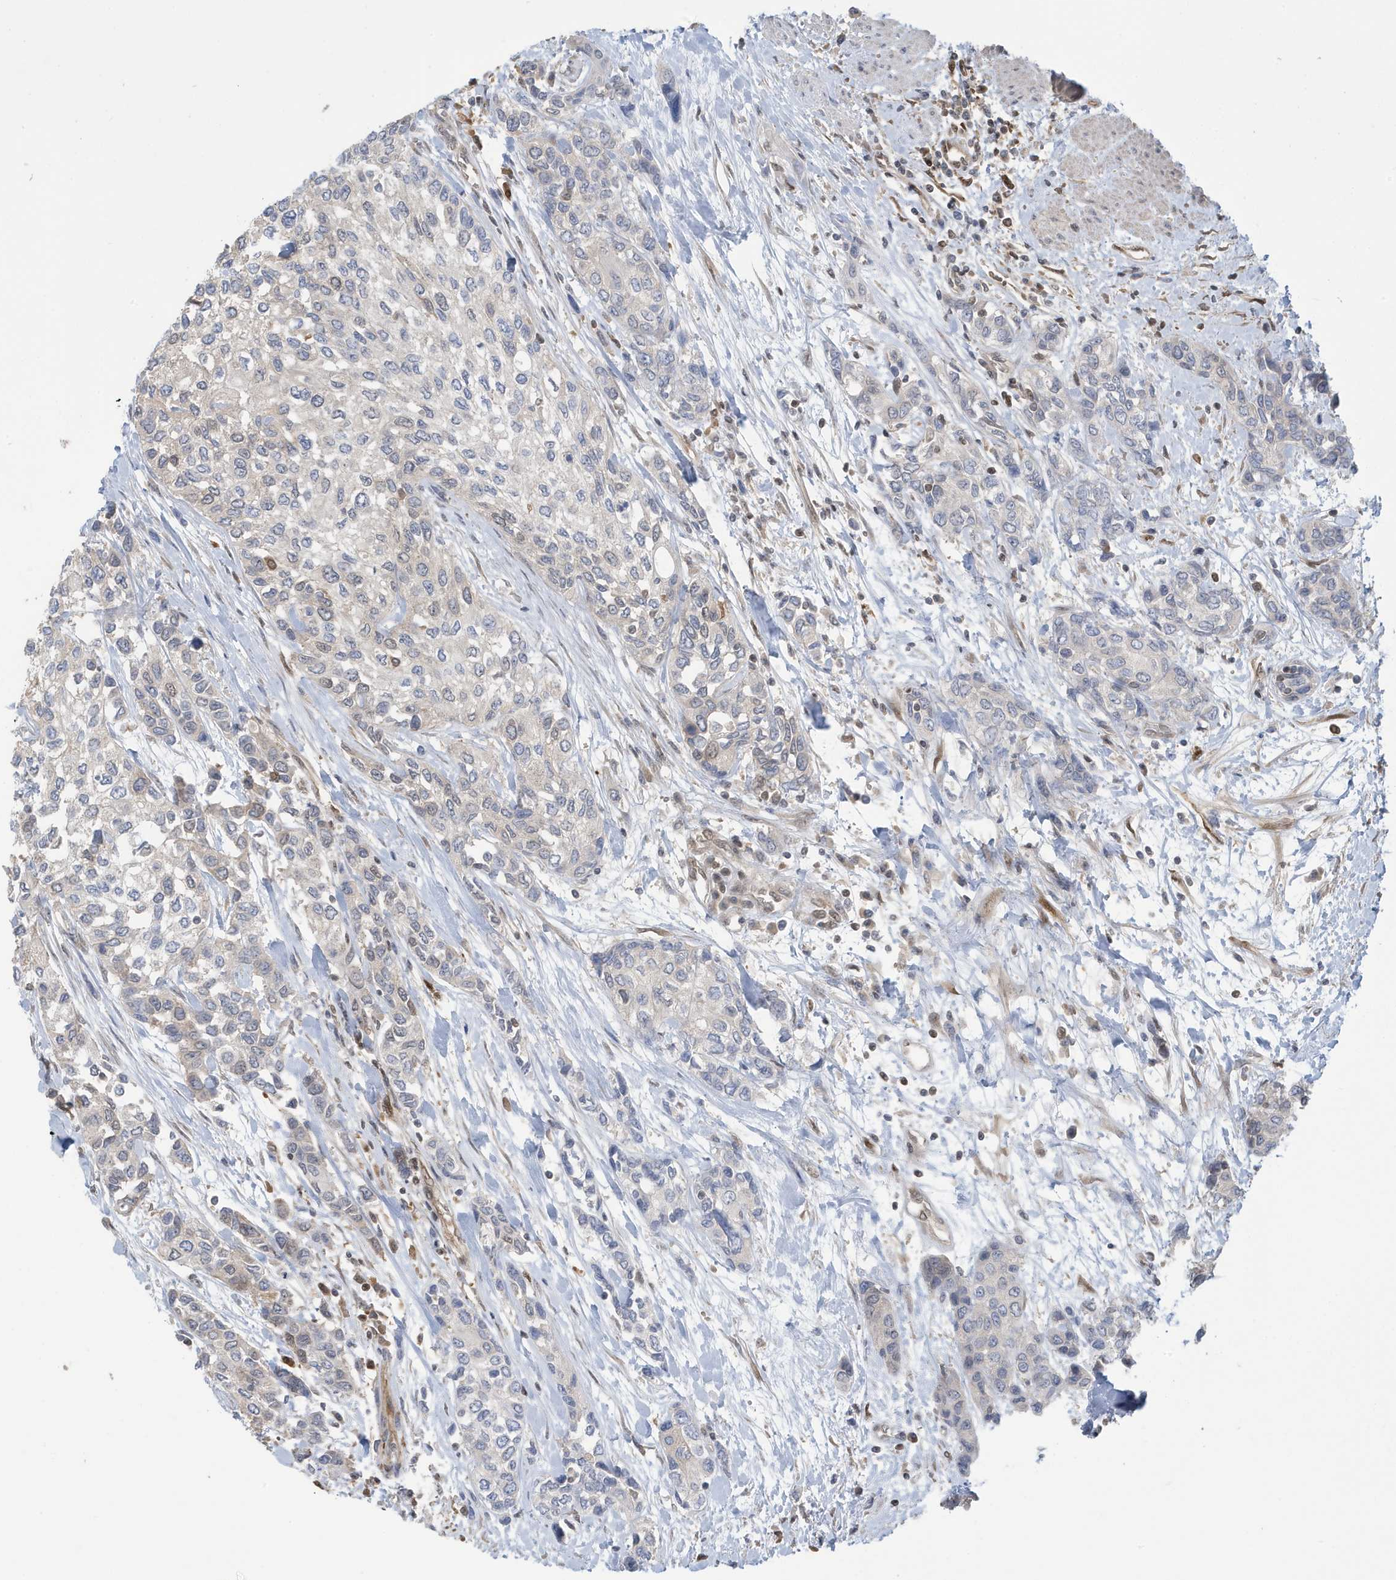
{"staining": {"intensity": "negative", "quantity": "none", "location": "none"}, "tissue": "urothelial cancer", "cell_type": "Tumor cells", "image_type": "cancer", "snomed": [{"axis": "morphology", "description": "Normal tissue, NOS"}, {"axis": "morphology", "description": "Urothelial carcinoma, High grade"}, {"axis": "topography", "description": "Vascular tissue"}, {"axis": "topography", "description": "Urinary bladder"}], "caption": "Tumor cells show no significant protein positivity in urothelial cancer.", "gene": "NCOA7", "patient": {"sex": "female", "age": 56}}